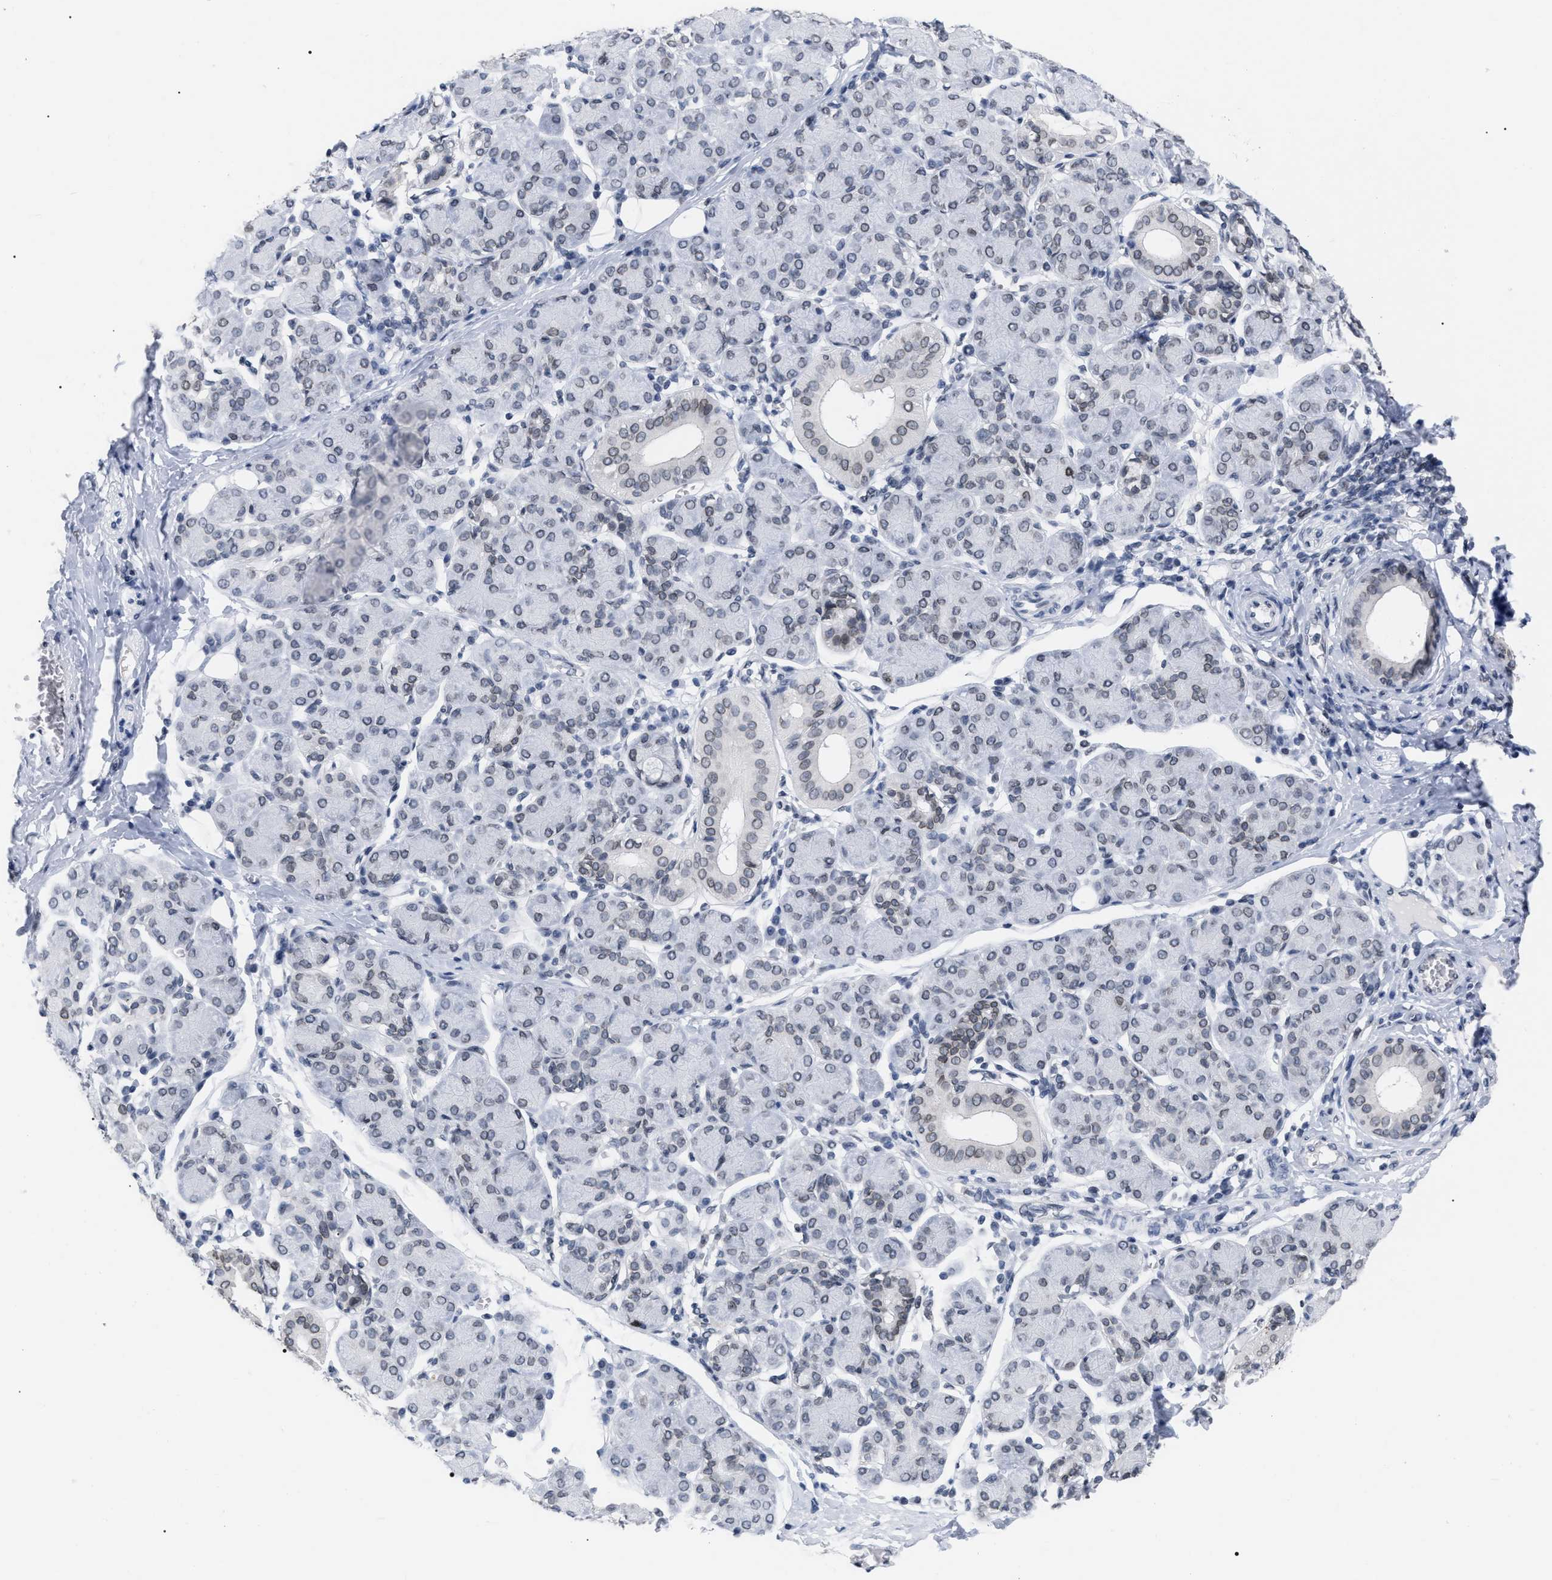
{"staining": {"intensity": "weak", "quantity": "<25%", "location": "cytoplasmic/membranous,nuclear"}, "tissue": "salivary gland", "cell_type": "Glandular cells", "image_type": "normal", "snomed": [{"axis": "morphology", "description": "Normal tissue, NOS"}, {"axis": "morphology", "description": "Inflammation, NOS"}, {"axis": "topography", "description": "Lymph node"}, {"axis": "topography", "description": "Salivary gland"}], "caption": "This is a histopathology image of immunohistochemistry staining of benign salivary gland, which shows no expression in glandular cells.", "gene": "TPR", "patient": {"sex": "male", "age": 3}}